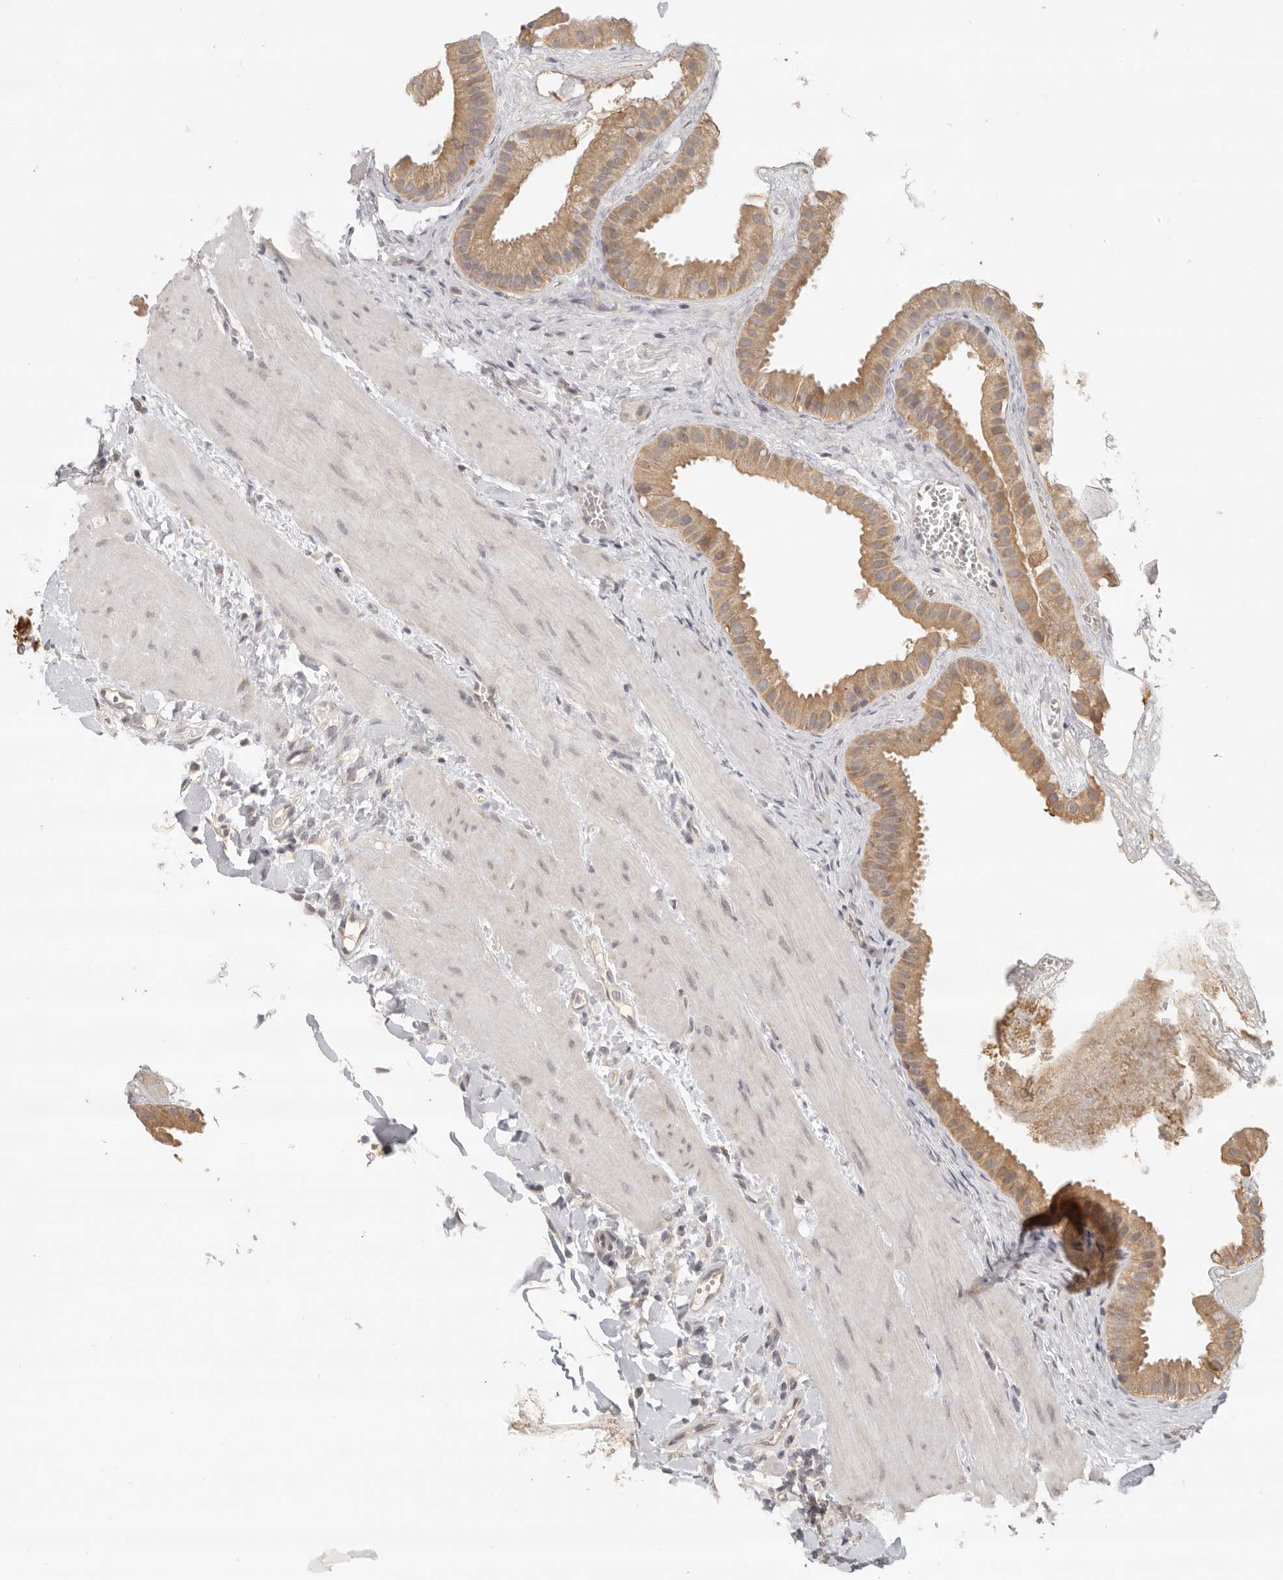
{"staining": {"intensity": "moderate", "quantity": ">75%", "location": "cytoplasmic/membranous"}, "tissue": "gallbladder", "cell_type": "Glandular cells", "image_type": "normal", "snomed": [{"axis": "morphology", "description": "Normal tissue, NOS"}, {"axis": "topography", "description": "Gallbladder"}], "caption": "Moderate cytoplasmic/membranous expression for a protein is appreciated in about >75% of glandular cells of unremarkable gallbladder using immunohistochemistry (IHC).", "gene": "AHDC1", "patient": {"sex": "male", "age": 55}}